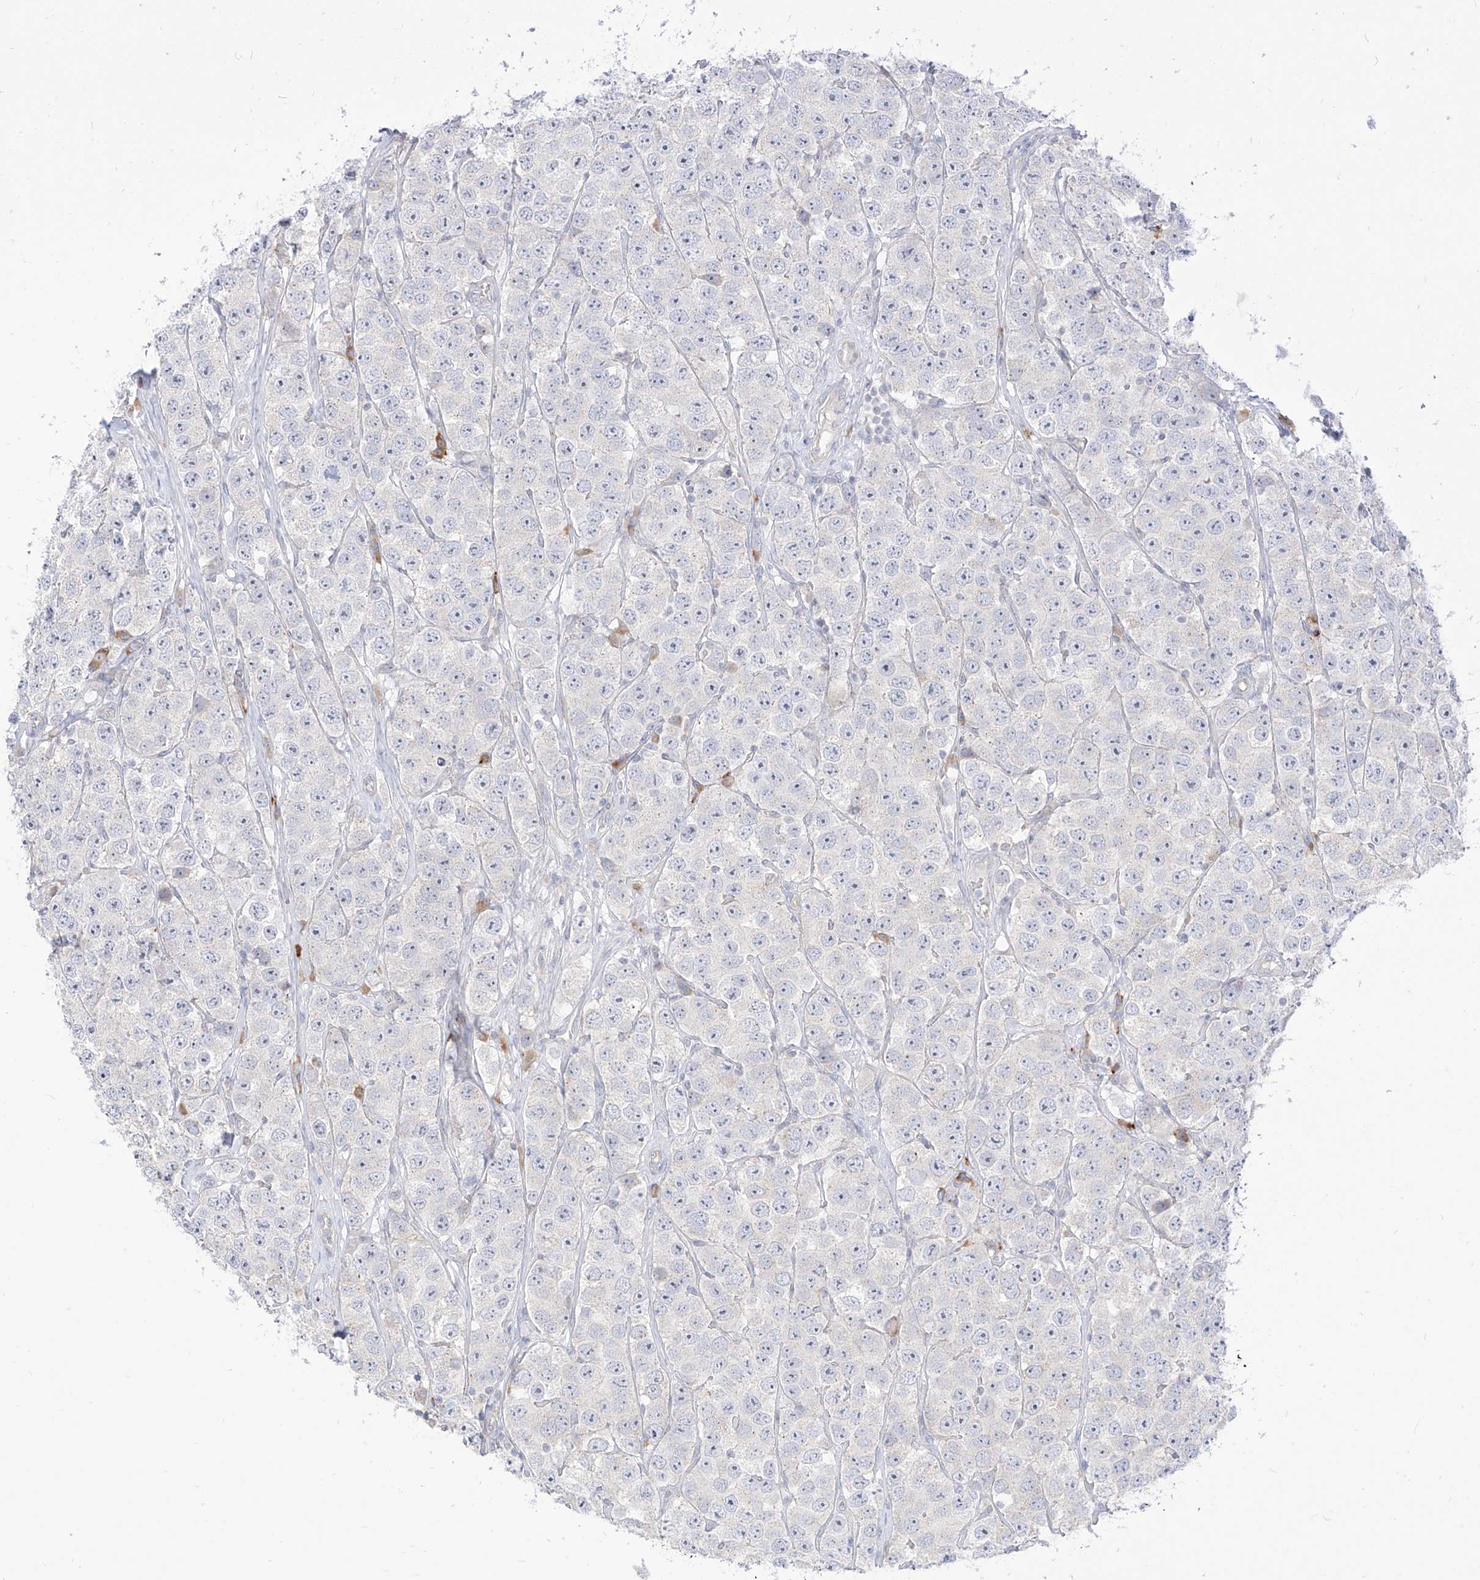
{"staining": {"intensity": "negative", "quantity": "none", "location": "none"}, "tissue": "testis cancer", "cell_type": "Tumor cells", "image_type": "cancer", "snomed": [{"axis": "morphology", "description": "Seminoma, NOS"}, {"axis": "topography", "description": "Testis"}], "caption": "Tumor cells are negative for protein expression in human seminoma (testis). (Brightfield microscopy of DAB (3,3'-diaminobenzidine) immunohistochemistry at high magnification).", "gene": "SYTL3", "patient": {"sex": "male", "age": 28}}